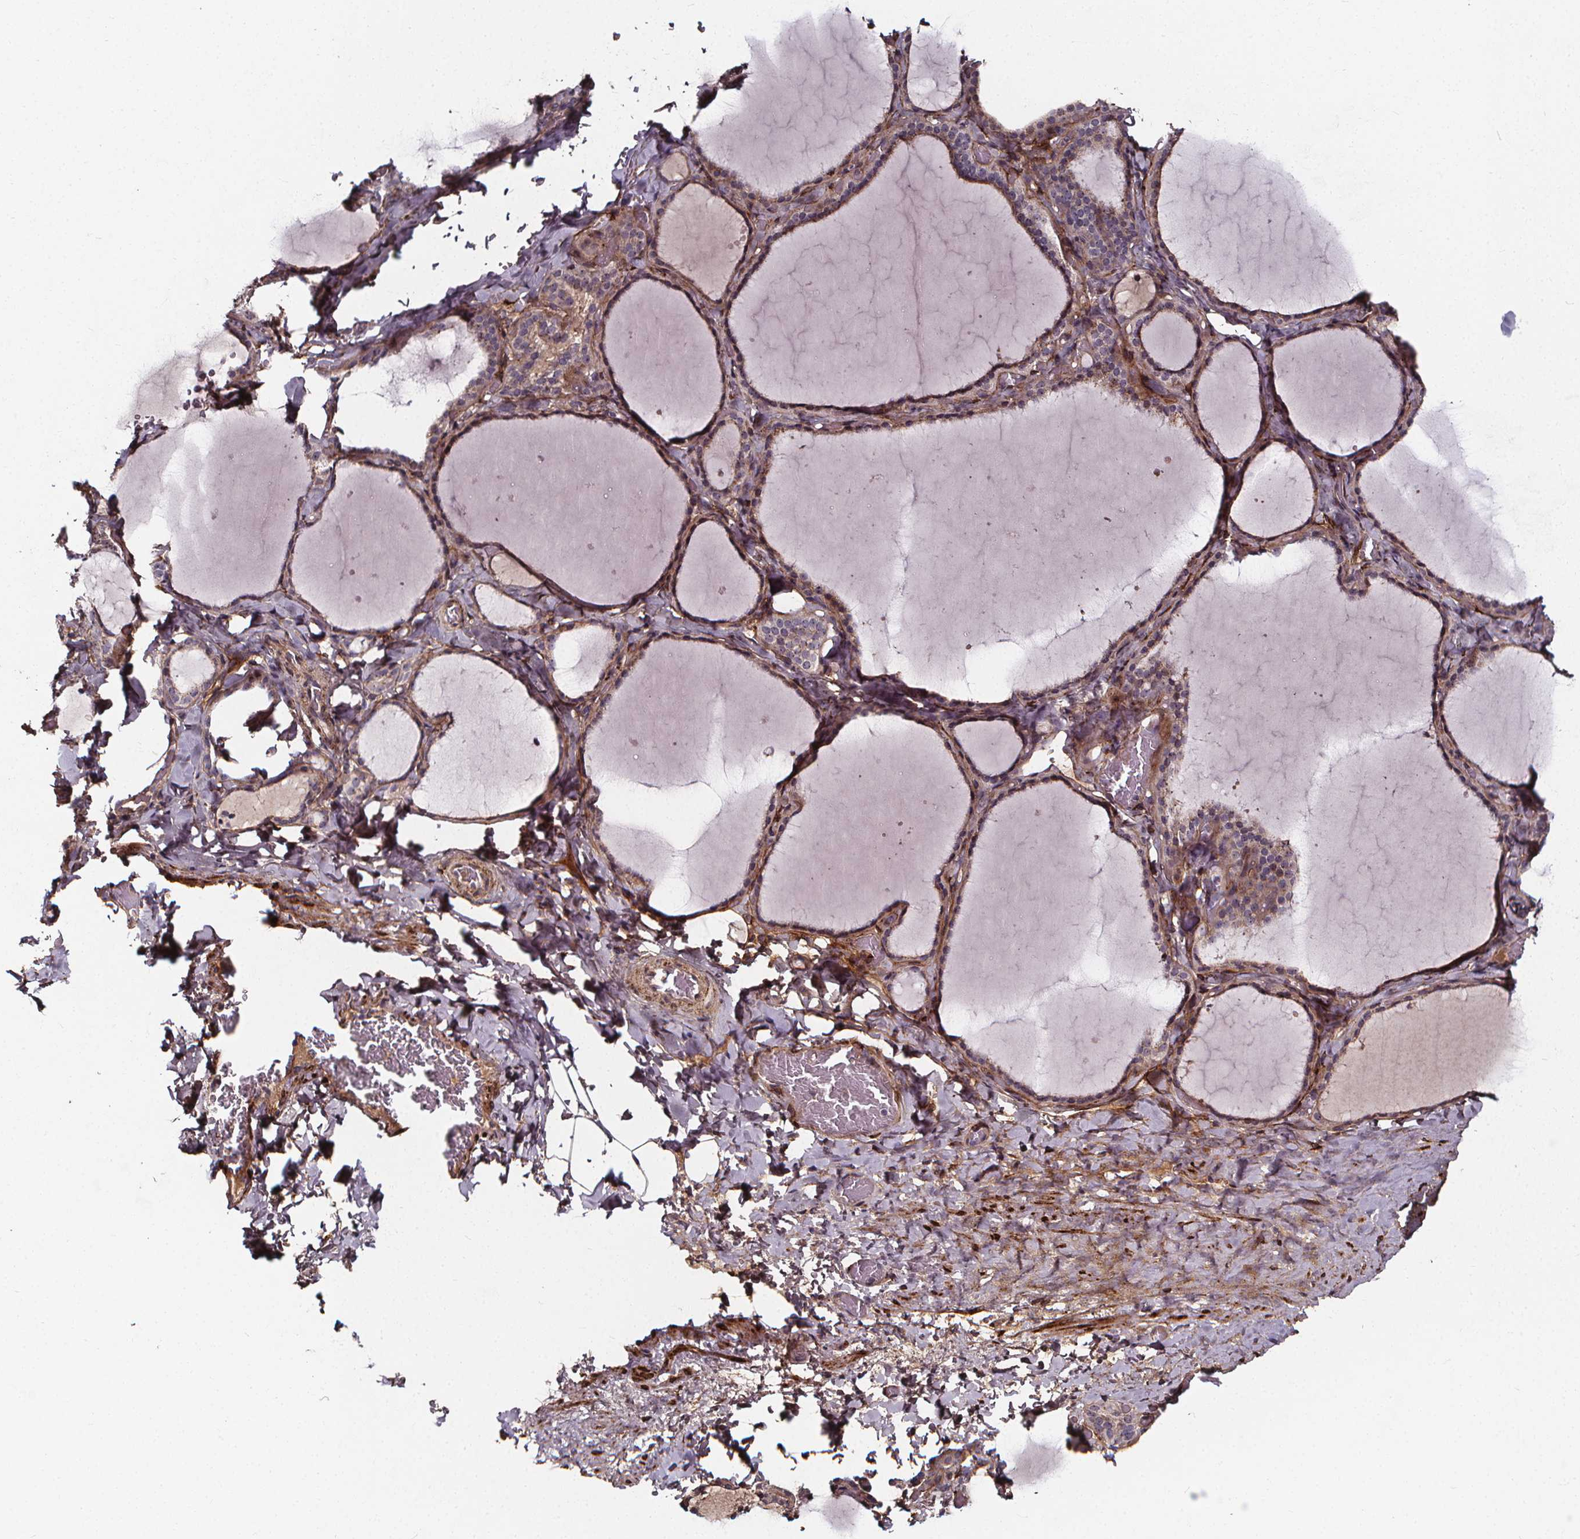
{"staining": {"intensity": "weak", "quantity": "25%-75%", "location": "cytoplasmic/membranous"}, "tissue": "thyroid gland", "cell_type": "Glandular cells", "image_type": "normal", "snomed": [{"axis": "morphology", "description": "Normal tissue, NOS"}, {"axis": "topography", "description": "Thyroid gland"}], "caption": "Immunohistochemistry (IHC) of normal human thyroid gland demonstrates low levels of weak cytoplasmic/membranous positivity in about 25%-75% of glandular cells.", "gene": "AEBP1", "patient": {"sex": "female", "age": 22}}